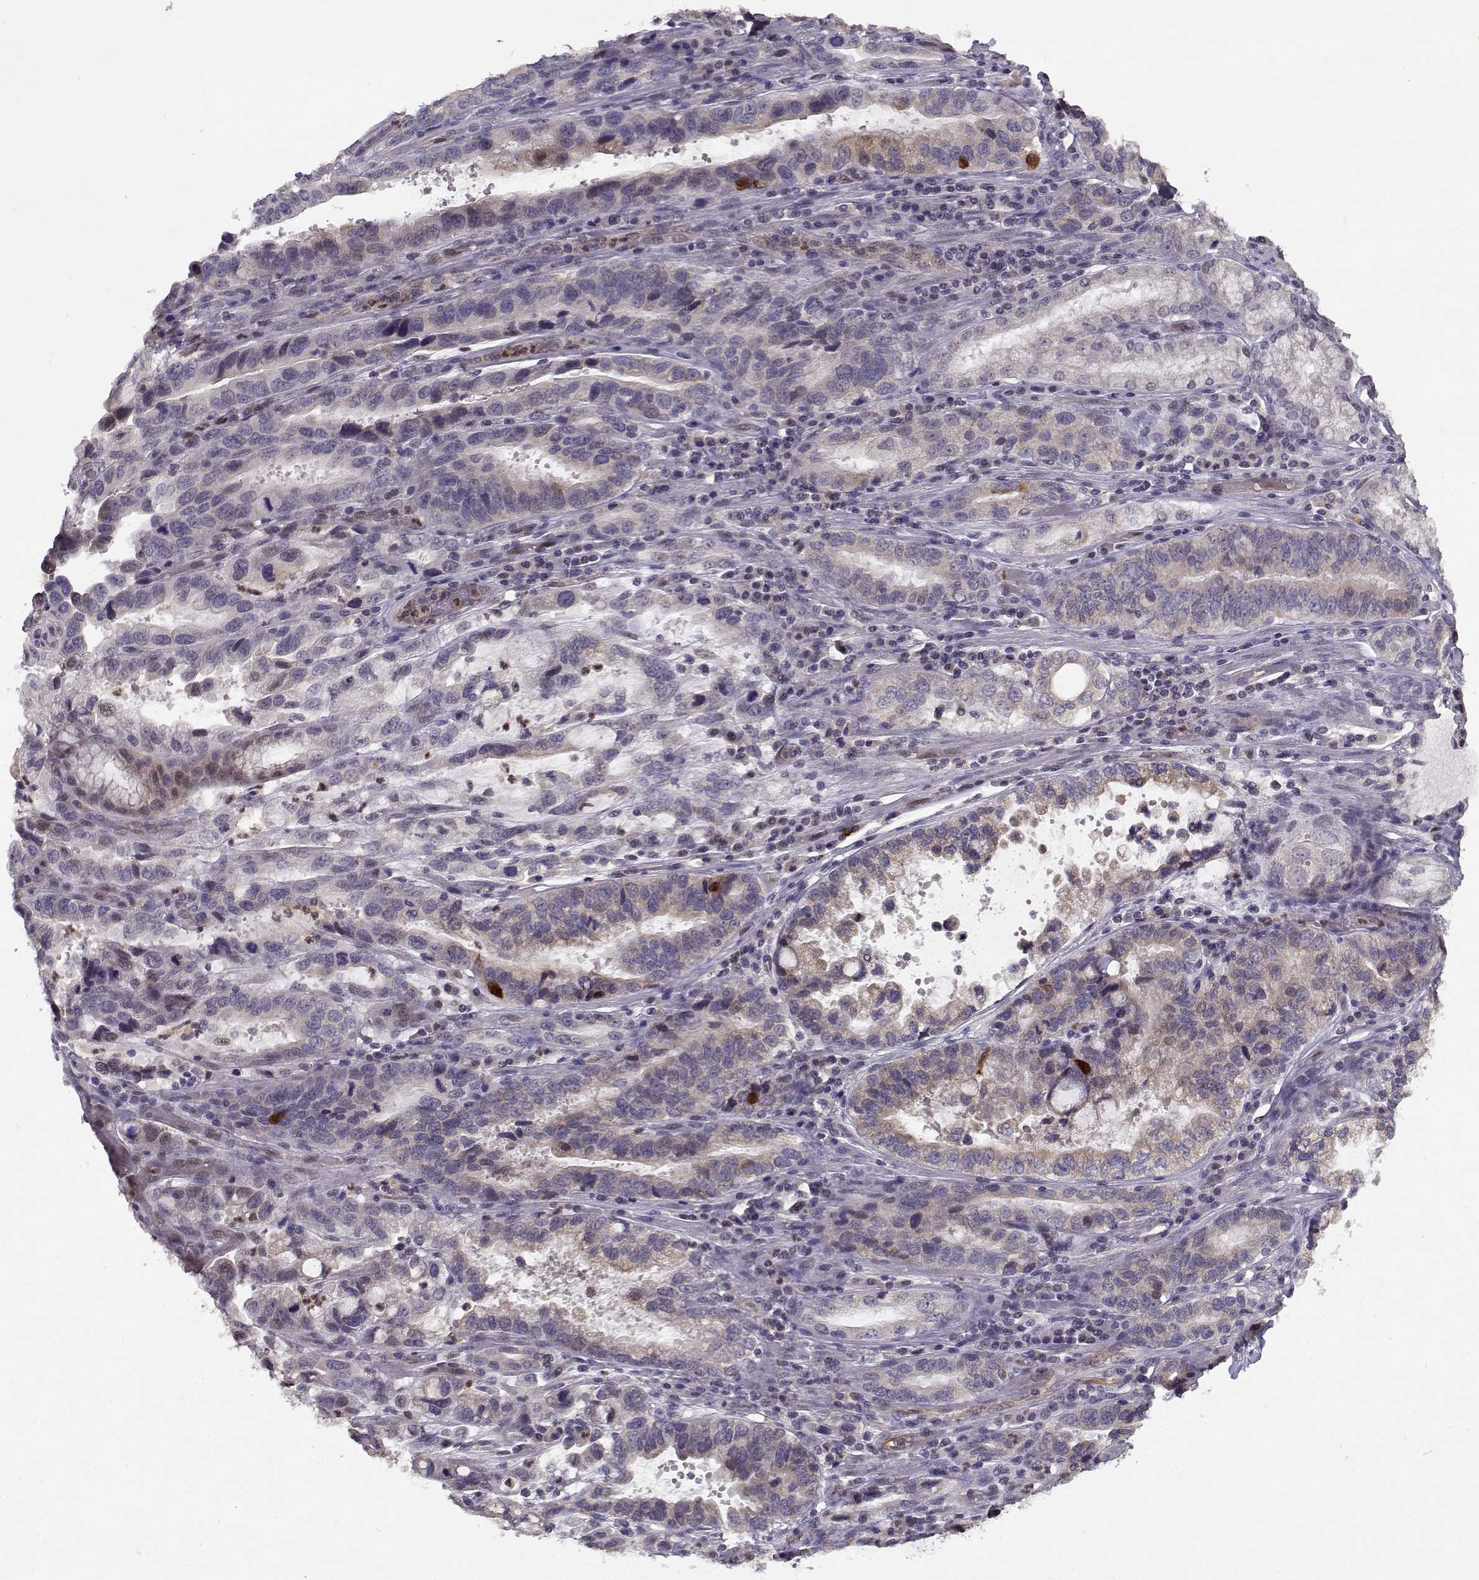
{"staining": {"intensity": "weak", "quantity": ">75%", "location": "cytoplasmic/membranous"}, "tissue": "stomach cancer", "cell_type": "Tumor cells", "image_type": "cancer", "snomed": [{"axis": "morphology", "description": "Adenocarcinoma, NOS"}, {"axis": "topography", "description": "Stomach, lower"}], "caption": "This histopathology image reveals immunohistochemistry (IHC) staining of human stomach cancer, with low weak cytoplasmic/membranous positivity in about >75% of tumor cells.", "gene": "BMX", "patient": {"sex": "female", "age": 76}}